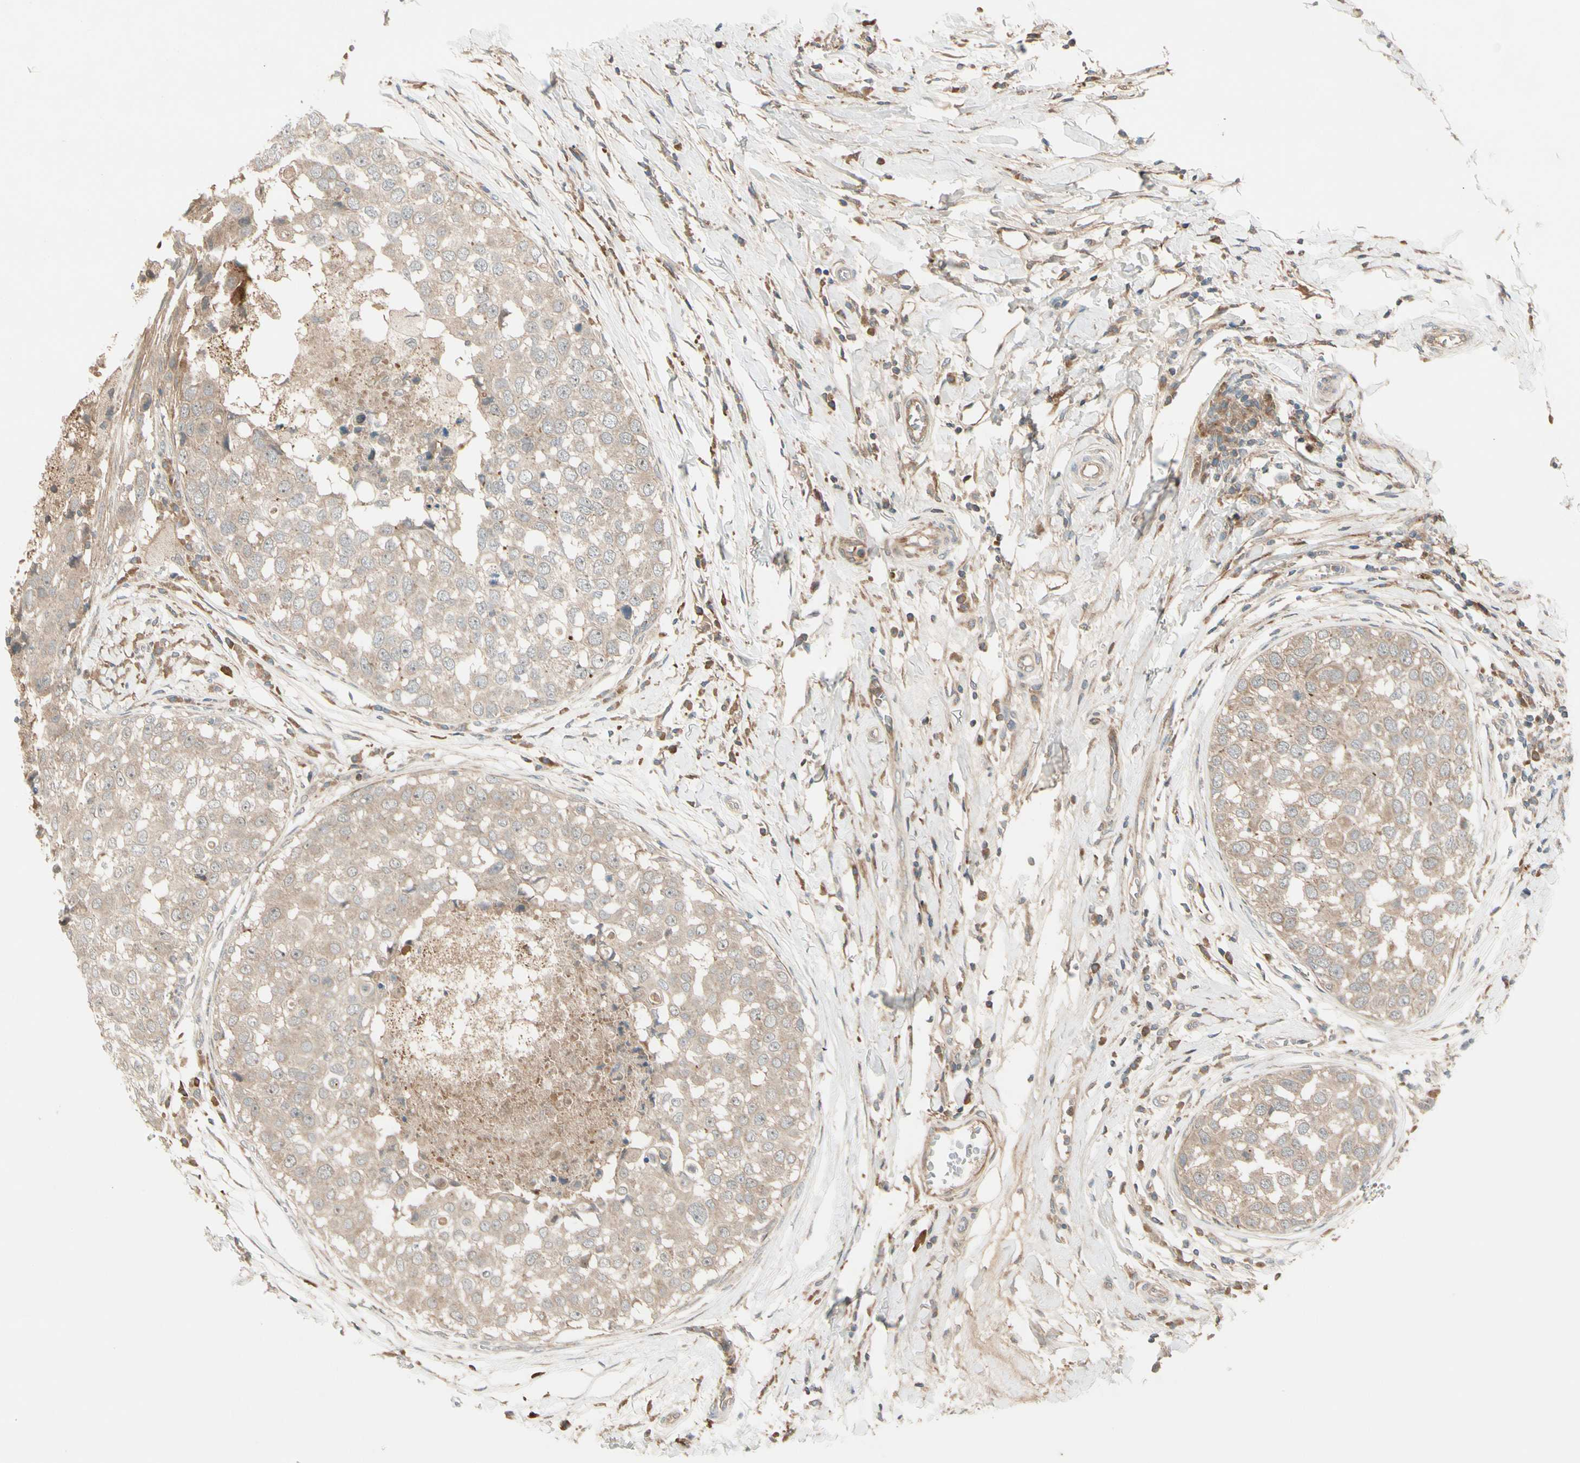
{"staining": {"intensity": "weak", "quantity": ">75%", "location": "cytoplasmic/membranous"}, "tissue": "breast cancer", "cell_type": "Tumor cells", "image_type": "cancer", "snomed": [{"axis": "morphology", "description": "Duct carcinoma"}, {"axis": "topography", "description": "Breast"}], "caption": "A histopathology image of breast cancer stained for a protein shows weak cytoplasmic/membranous brown staining in tumor cells.", "gene": "ACVR1C", "patient": {"sex": "female", "age": 27}}